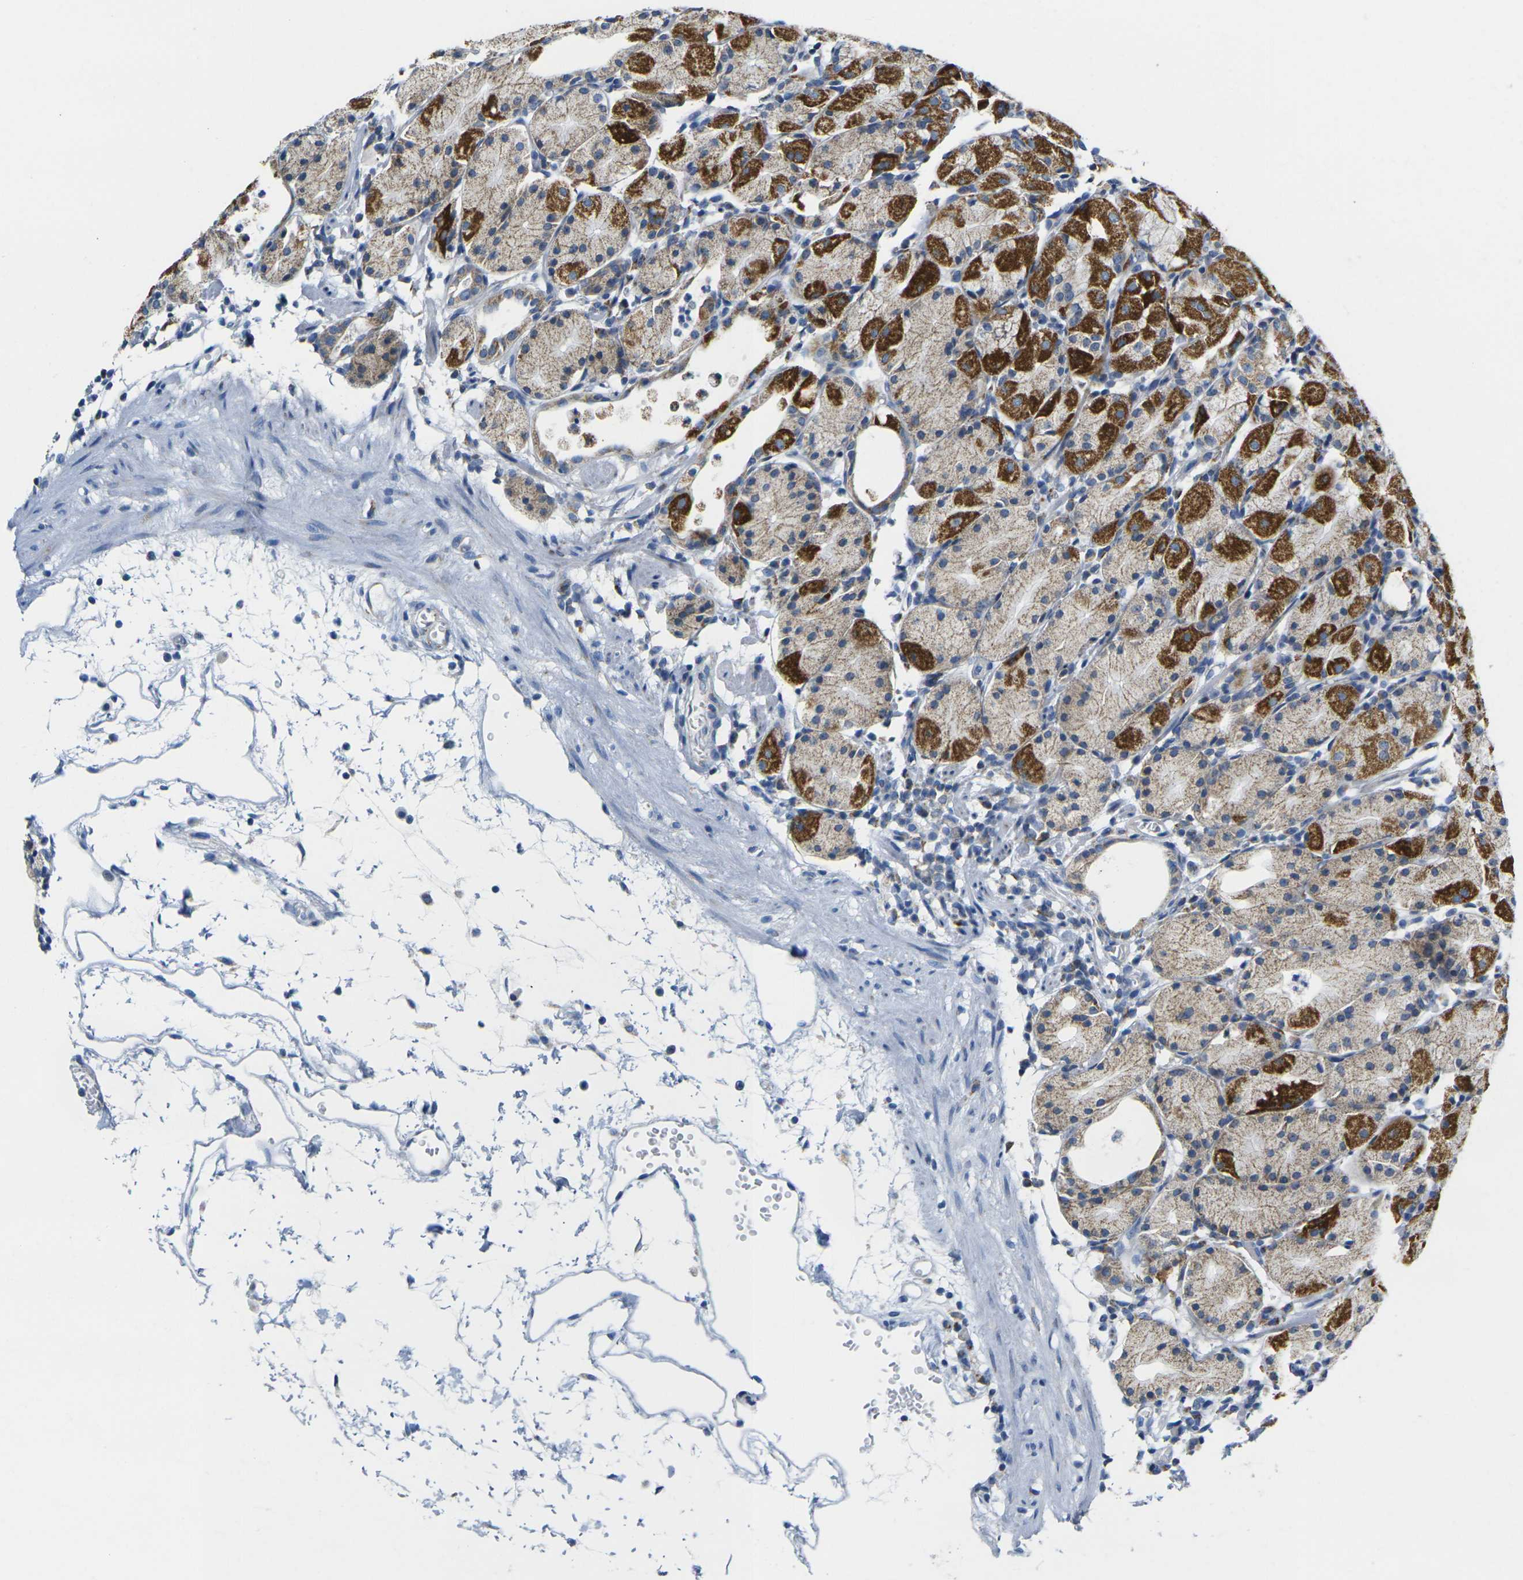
{"staining": {"intensity": "strong", "quantity": ">75%", "location": "cytoplasmic/membranous"}, "tissue": "stomach", "cell_type": "Glandular cells", "image_type": "normal", "snomed": [{"axis": "morphology", "description": "Normal tissue, NOS"}, {"axis": "topography", "description": "Stomach"}, {"axis": "topography", "description": "Stomach, lower"}], "caption": "Immunohistochemical staining of unremarkable stomach demonstrates strong cytoplasmic/membranous protein expression in approximately >75% of glandular cells. (DAB (3,3'-diaminobenzidine) IHC with brightfield microscopy, high magnification).", "gene": "TMEM204", "patient": {"sex": "female", "age": 75}}